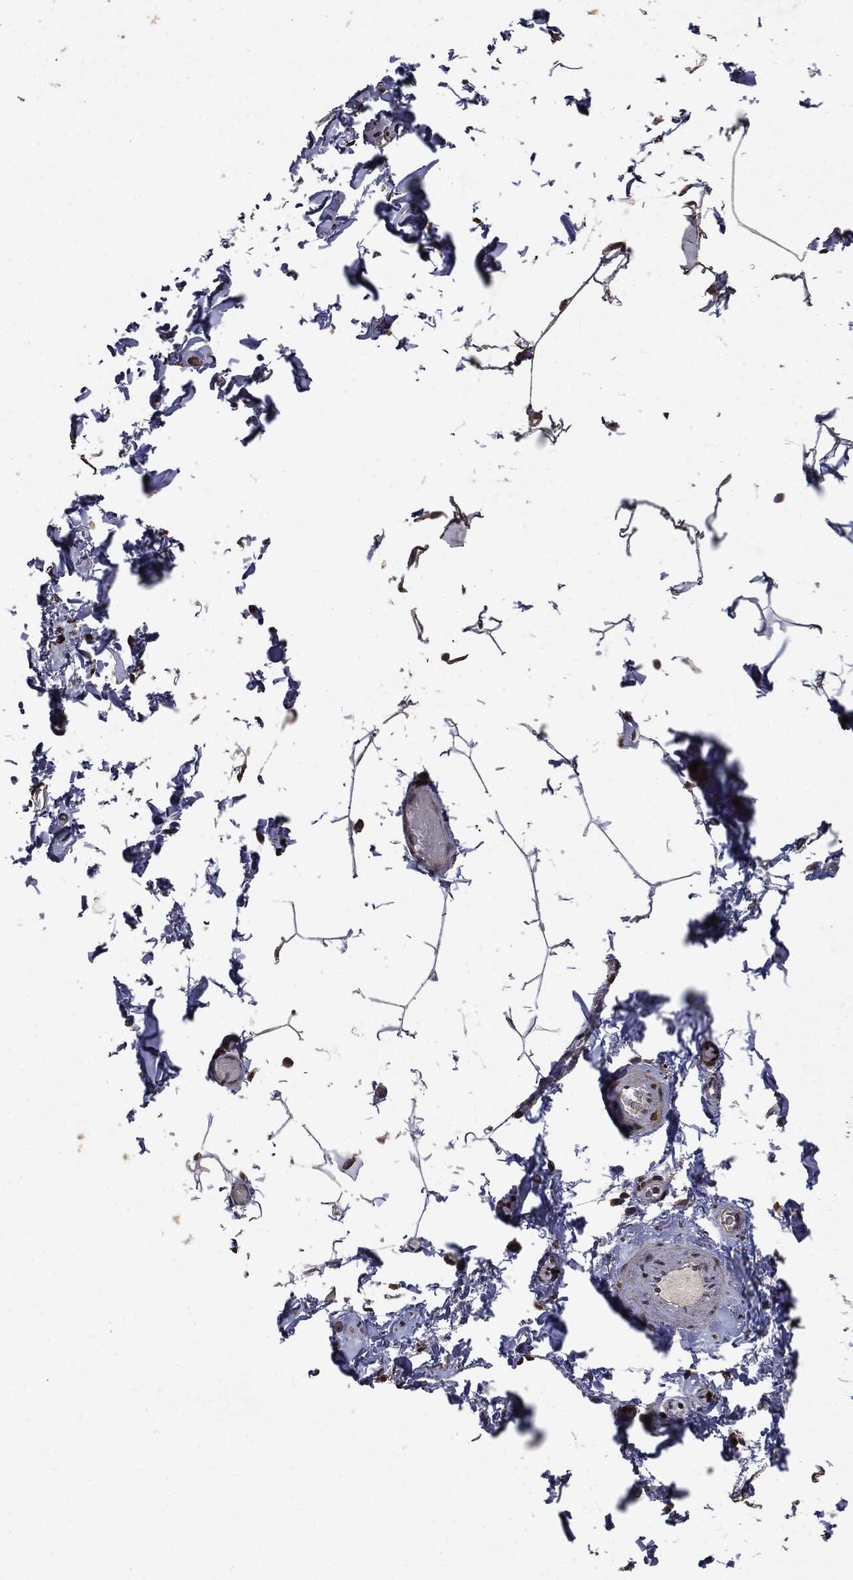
{"staining": {"intensity": "strong", "quantity": ">75%", "location": "cytoplasmic/membranous,nuclear"}, "tissue": "adipose tissue", "cell_type": "Adipocytes", "image_type": "normal", "snomed": [{"axis": "morphology", "description": "Normal tissue, NOS"}, {"axis": "topography", "description": "Soft tissue"}, {"axis": "topography", "description": "Vascular tissue"}], "caption": "Immunohistochemistry photomicrograph of unremarkable adipose tissue: adipose tissue stained using immunohistochemistry (IHC) displays high levels of strong protein expression localized specifically in the cytoplasmic/membranous,nuclear of adipocytes, appearing as a cytoplasmic/membranous,nuclear brown color.", "gene": "PPP6R2", "patient": {"sex": "male", "age": 41}}